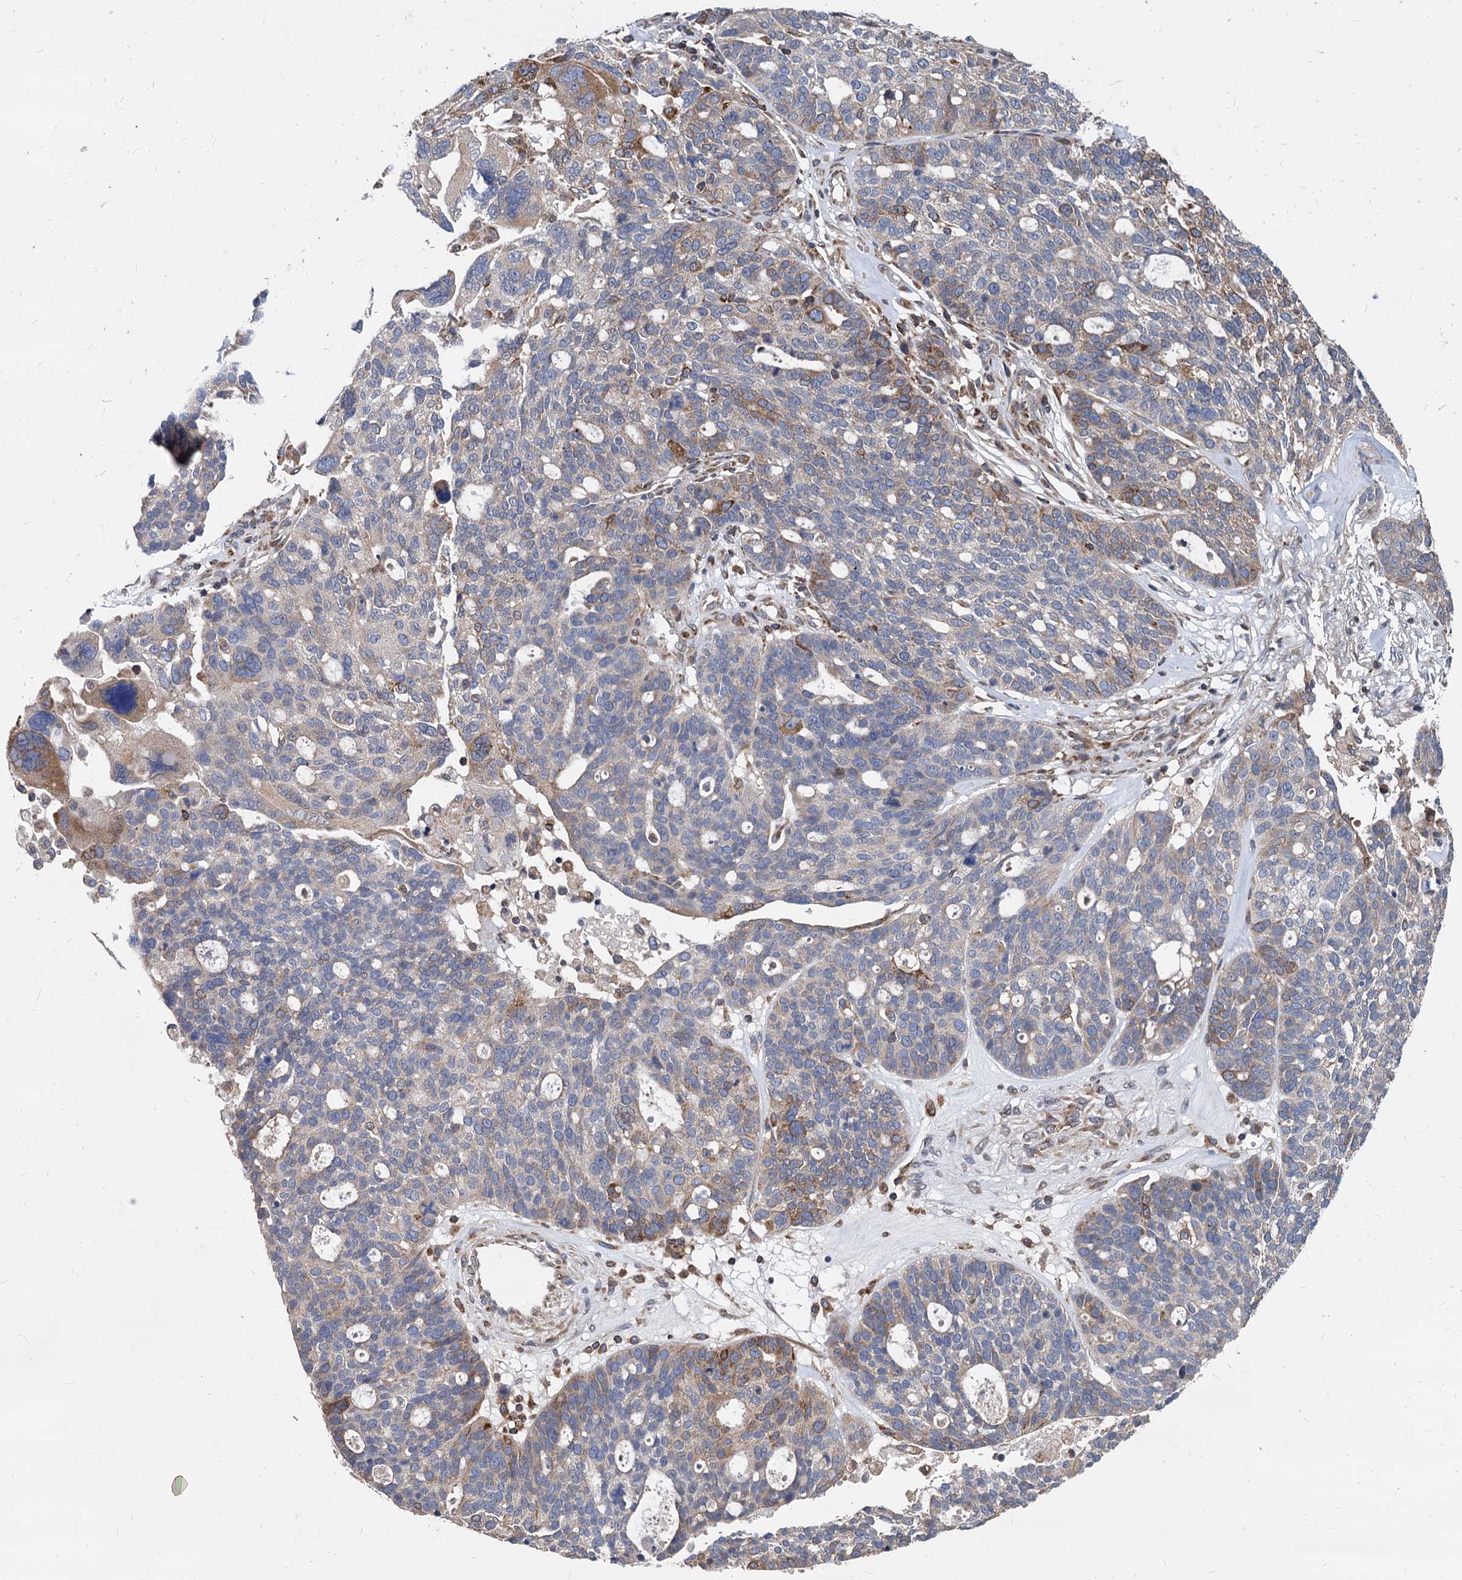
{"staining": {"intensity": "moderate", "quantity": "<25%", "location": "cytoplasmic/membranous"}, "tissue": "ovarian cancer", "cell_type": "Tumor cells", "image_type": "cancer", "snomed": [{"axis": "morphology", "description": "Cystadenocarcinoma, serous, NOS"}, {"axis": "topography", "description": "Ovary"}], "caption": "A brown stain highlights moderate cytoplasmic/membranous staining of a protein in serous cystadenocarcinoma (ovarian) tumor cells.", "gene": "STIM1", "patient": {"sex": "female", "age": 59}}